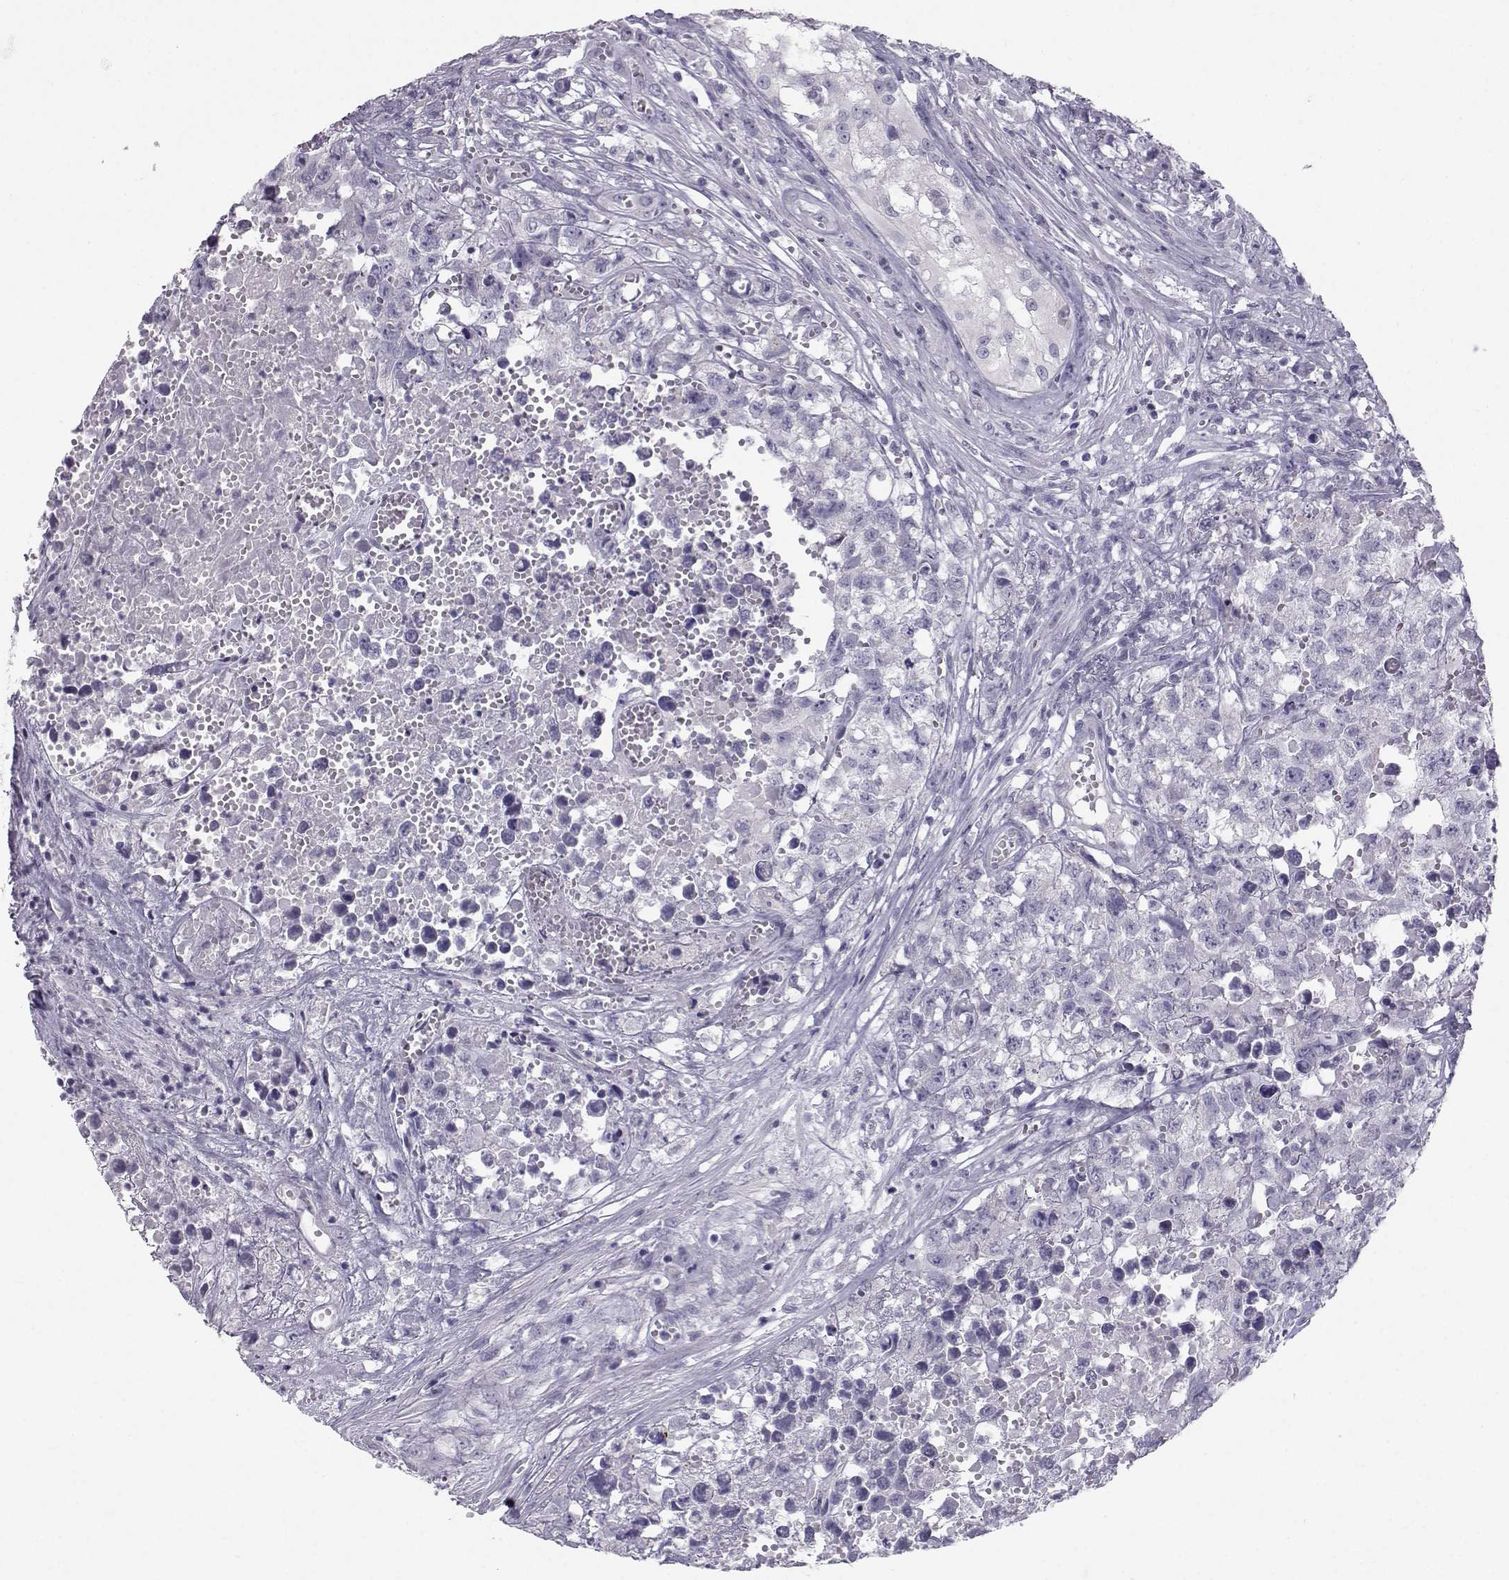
{"staining": {"intensity": "negative", "quantity": "none", "location": "none"}, "tissue": "testis cancer", "cell_type": "Tumor cells", "image_type": "cancer", "snomed": [{"axis": "morphology", "description": "Seminoma, NOS"}, {"axis": "morphology", "description": "Carcinoma, Embryonal, NOS"}, {"axis": "topography", "description": "Testis"}], "caption": "The immunohistochemistry micrograph has no significant positivity in tumor cells of testis embryonal carcinoma tissue.", "gene": "PCSK1N", "patient": {"sex": "male", "age": 22}}